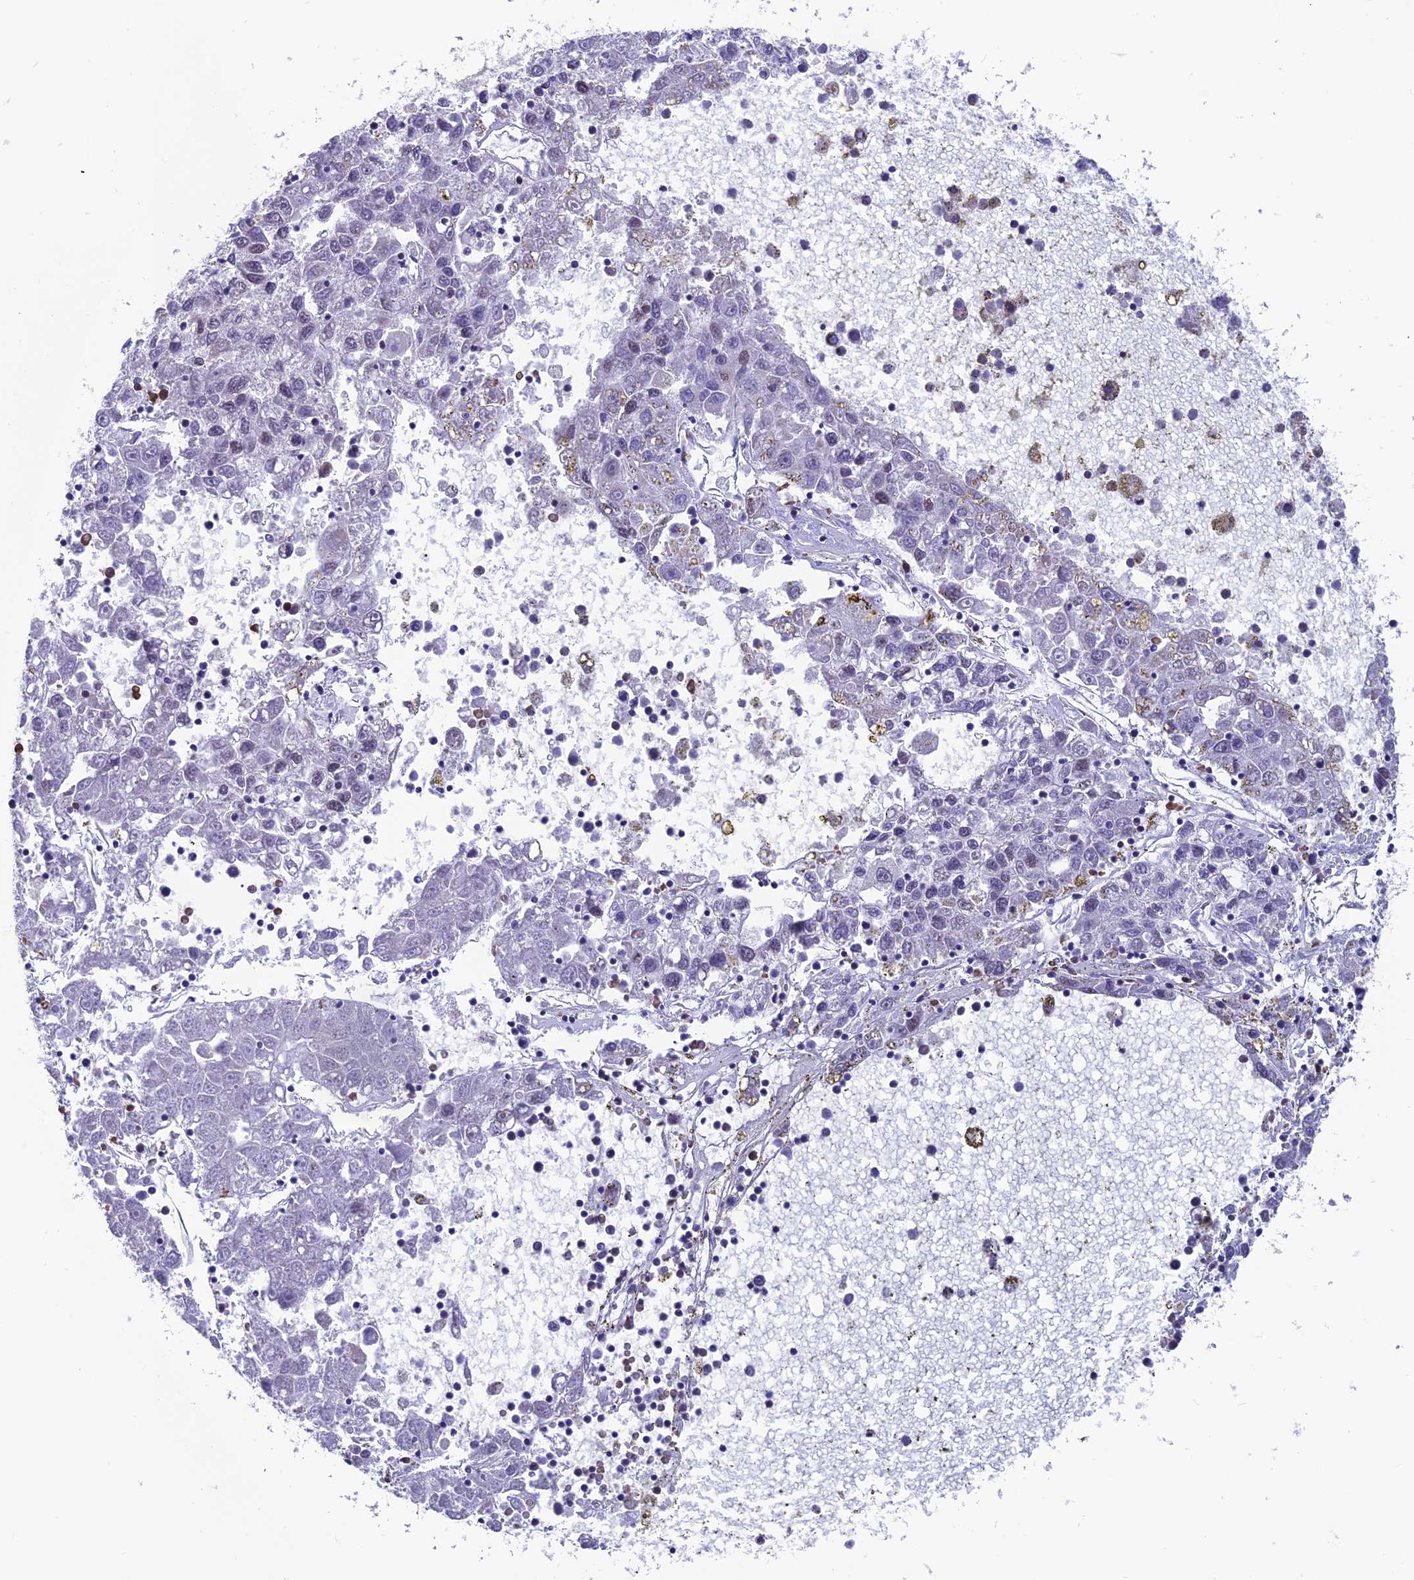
{"staining": {"intensity": "negative", "quantity": "none", "location": "none"}, "tissue": "liver cancer", "cell_type": "Tumor cells", "image_type": "cancer", "snomed": [{"axis": "morphology", "description": "Carcinoma, Hepatocellular, NOS"}, {"axis": "topography", "description": "Liver"}], "caption": "Immunohistochemistry (IHC) histopathology image of human hepatocellular carcinoma (liver) stained for a protein (brown), which exhibits no expression in tumor cells.", "gene": "KIAA1191", "patient": {"sex": "male", "age": 49}}